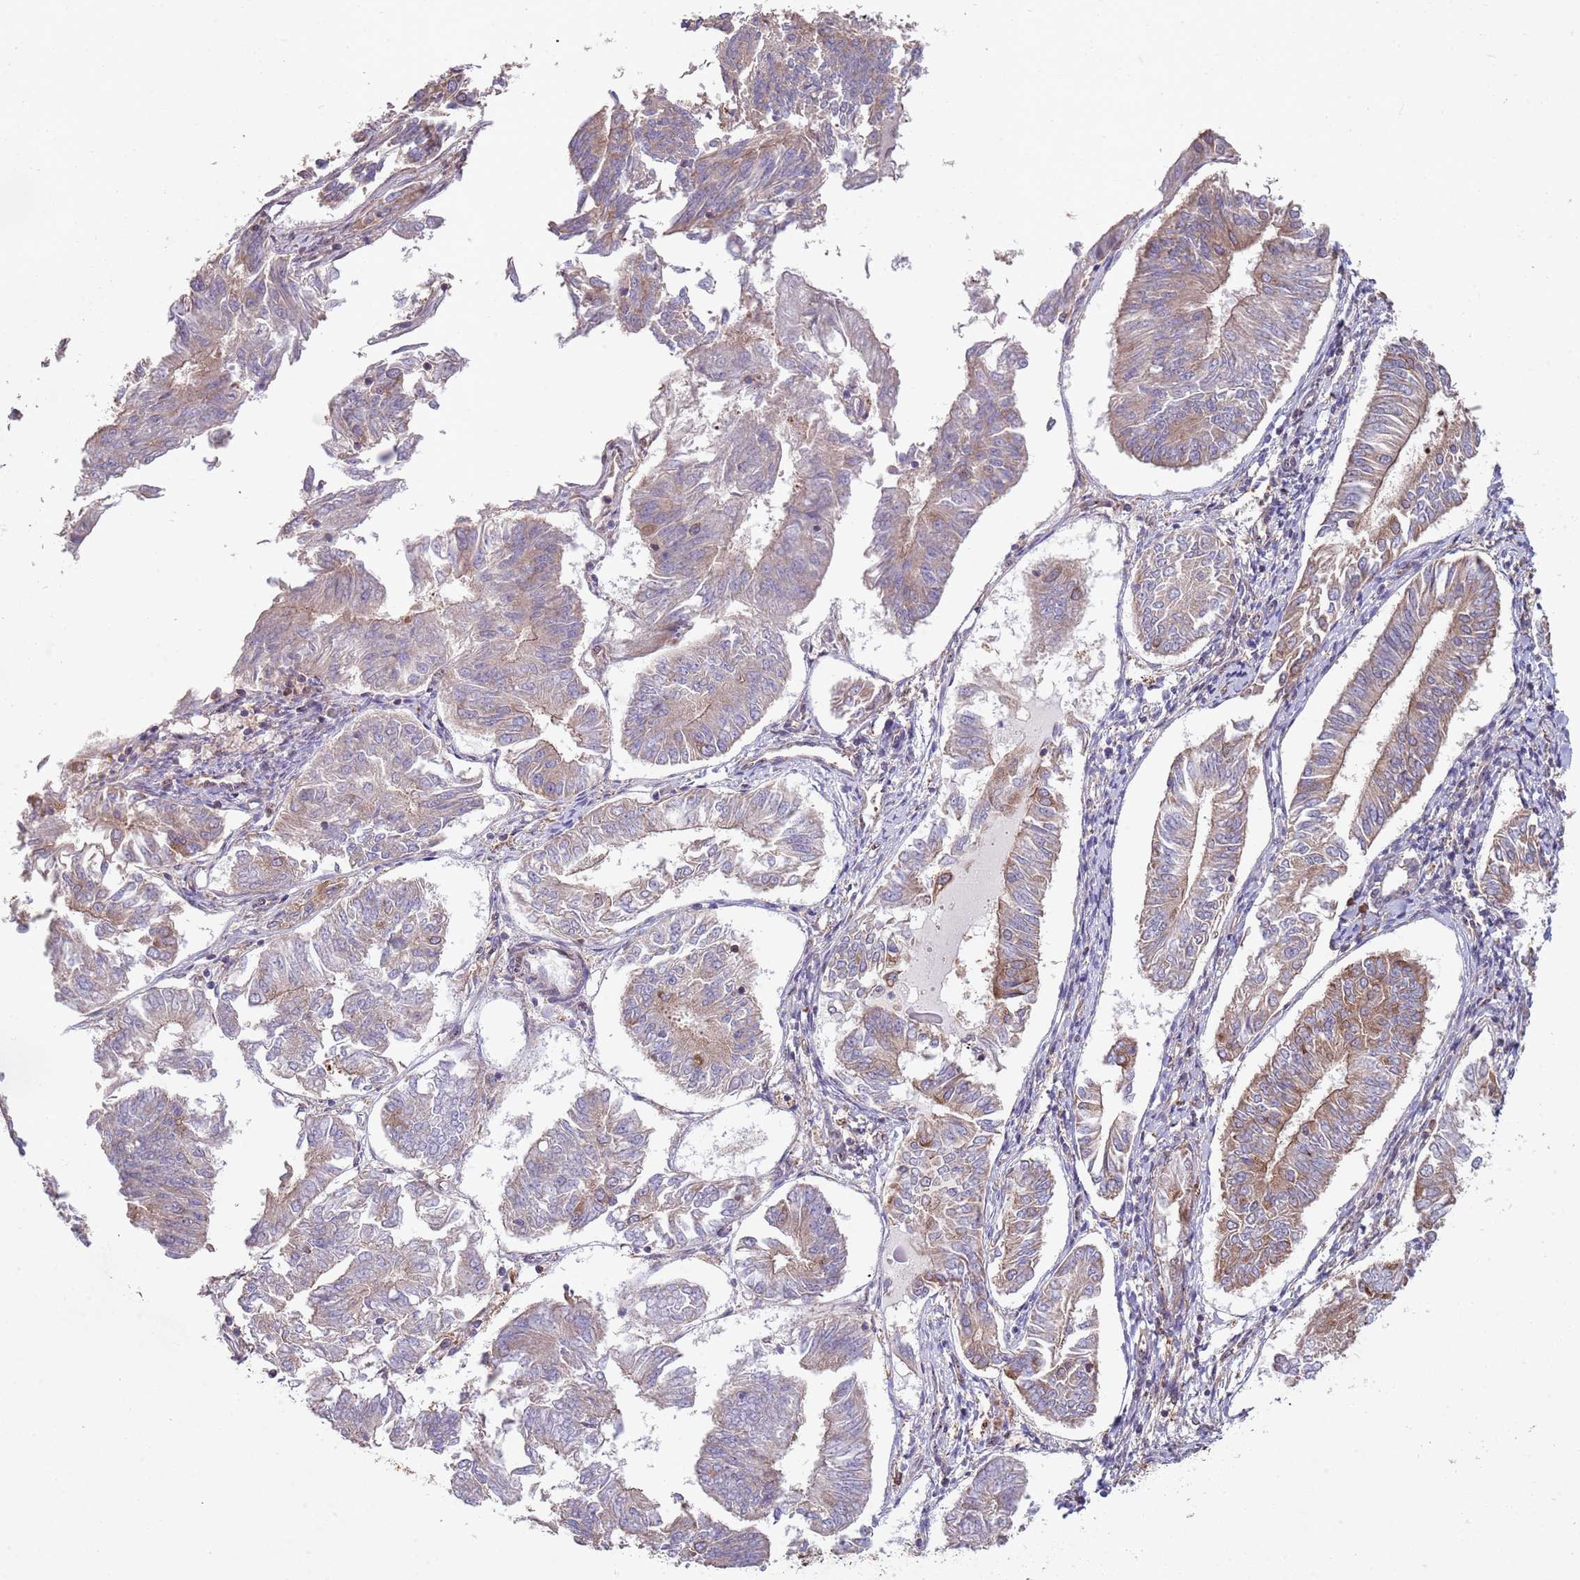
{"staining": {"intensity": "weak", "quantity": "25%-75%", "location": "cytoplasmic/membranous"}, "tissue": "endometrial cancer", "cell_type": "Tumor cells", "image_type": "cancer", "snomed": [{"axis": "morphology", "description": "Adenocarcinoma, NOS"}, {"axis": "topography", "description": "Endometrium"}], "caption": "Weak cytoplasmic/membranous positivity for a protein is present in about 25%-75% of tumor cells of endometrial cancer (adenocarcinoma) using immunohistochemistry (IHC).", "gene": "RNF19B", "patient": {"sex": "female", "age": 58}}